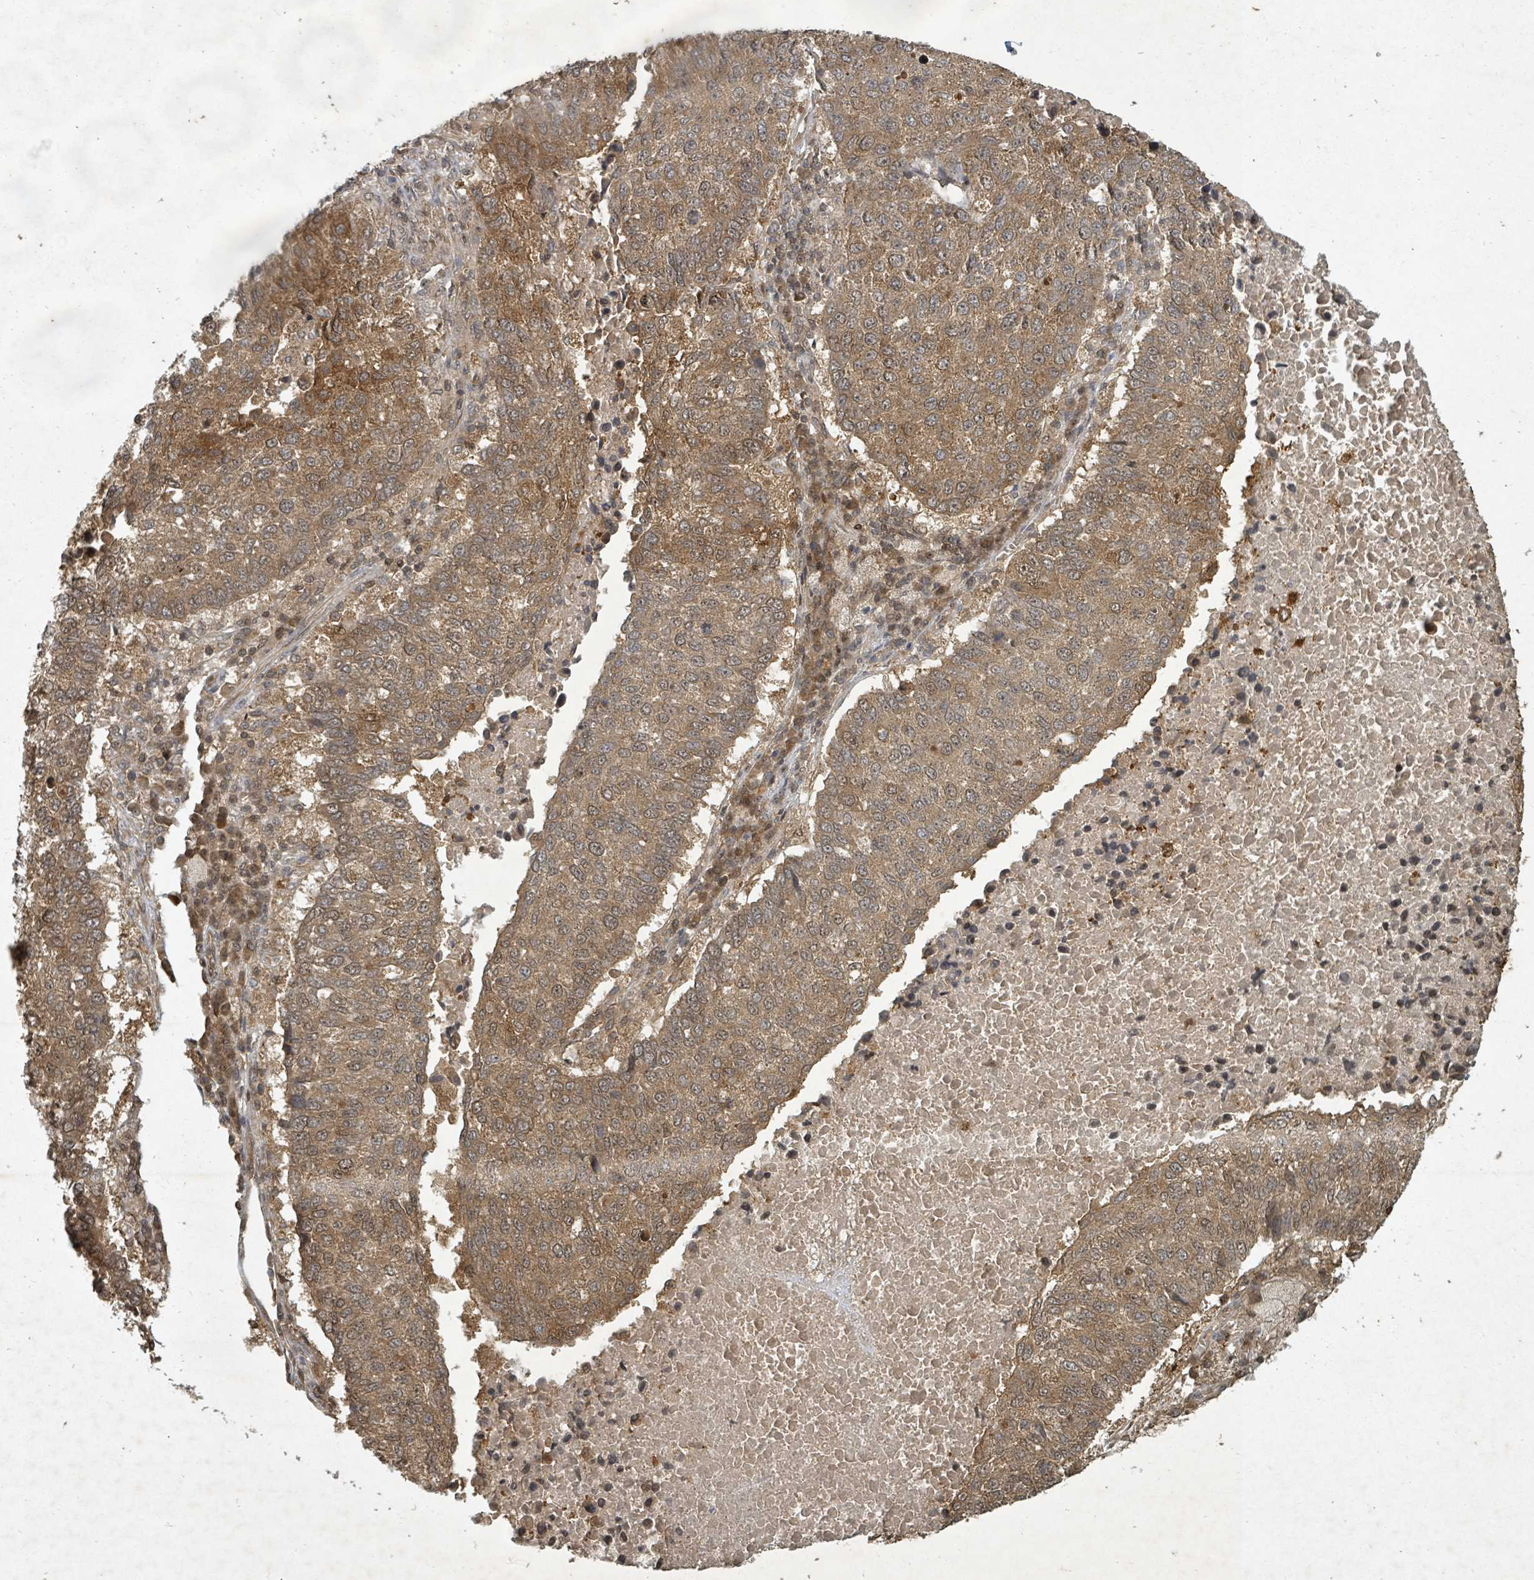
{"staining": {"intensity": "moderate", "quantity": ">75%", "location": "cytoplasmic/membranous"}, "tissue": "lung cancer", "cell_type": "Tumor cells", "image_type": "cancer", "snomed": [{"axis": "morphology", "description": "Squamous cell carcinoma, NOS"}, {"axis": "topography", "description": "Lung"}], "caption": "Tumor cells reveal moderate cytoplasmic/membranous expression in approximately >75% of cells in lung cancer (squamous cell carcinoma).", "gene": "KDM4E", "patient": {"sex": "male", "age": 73}}